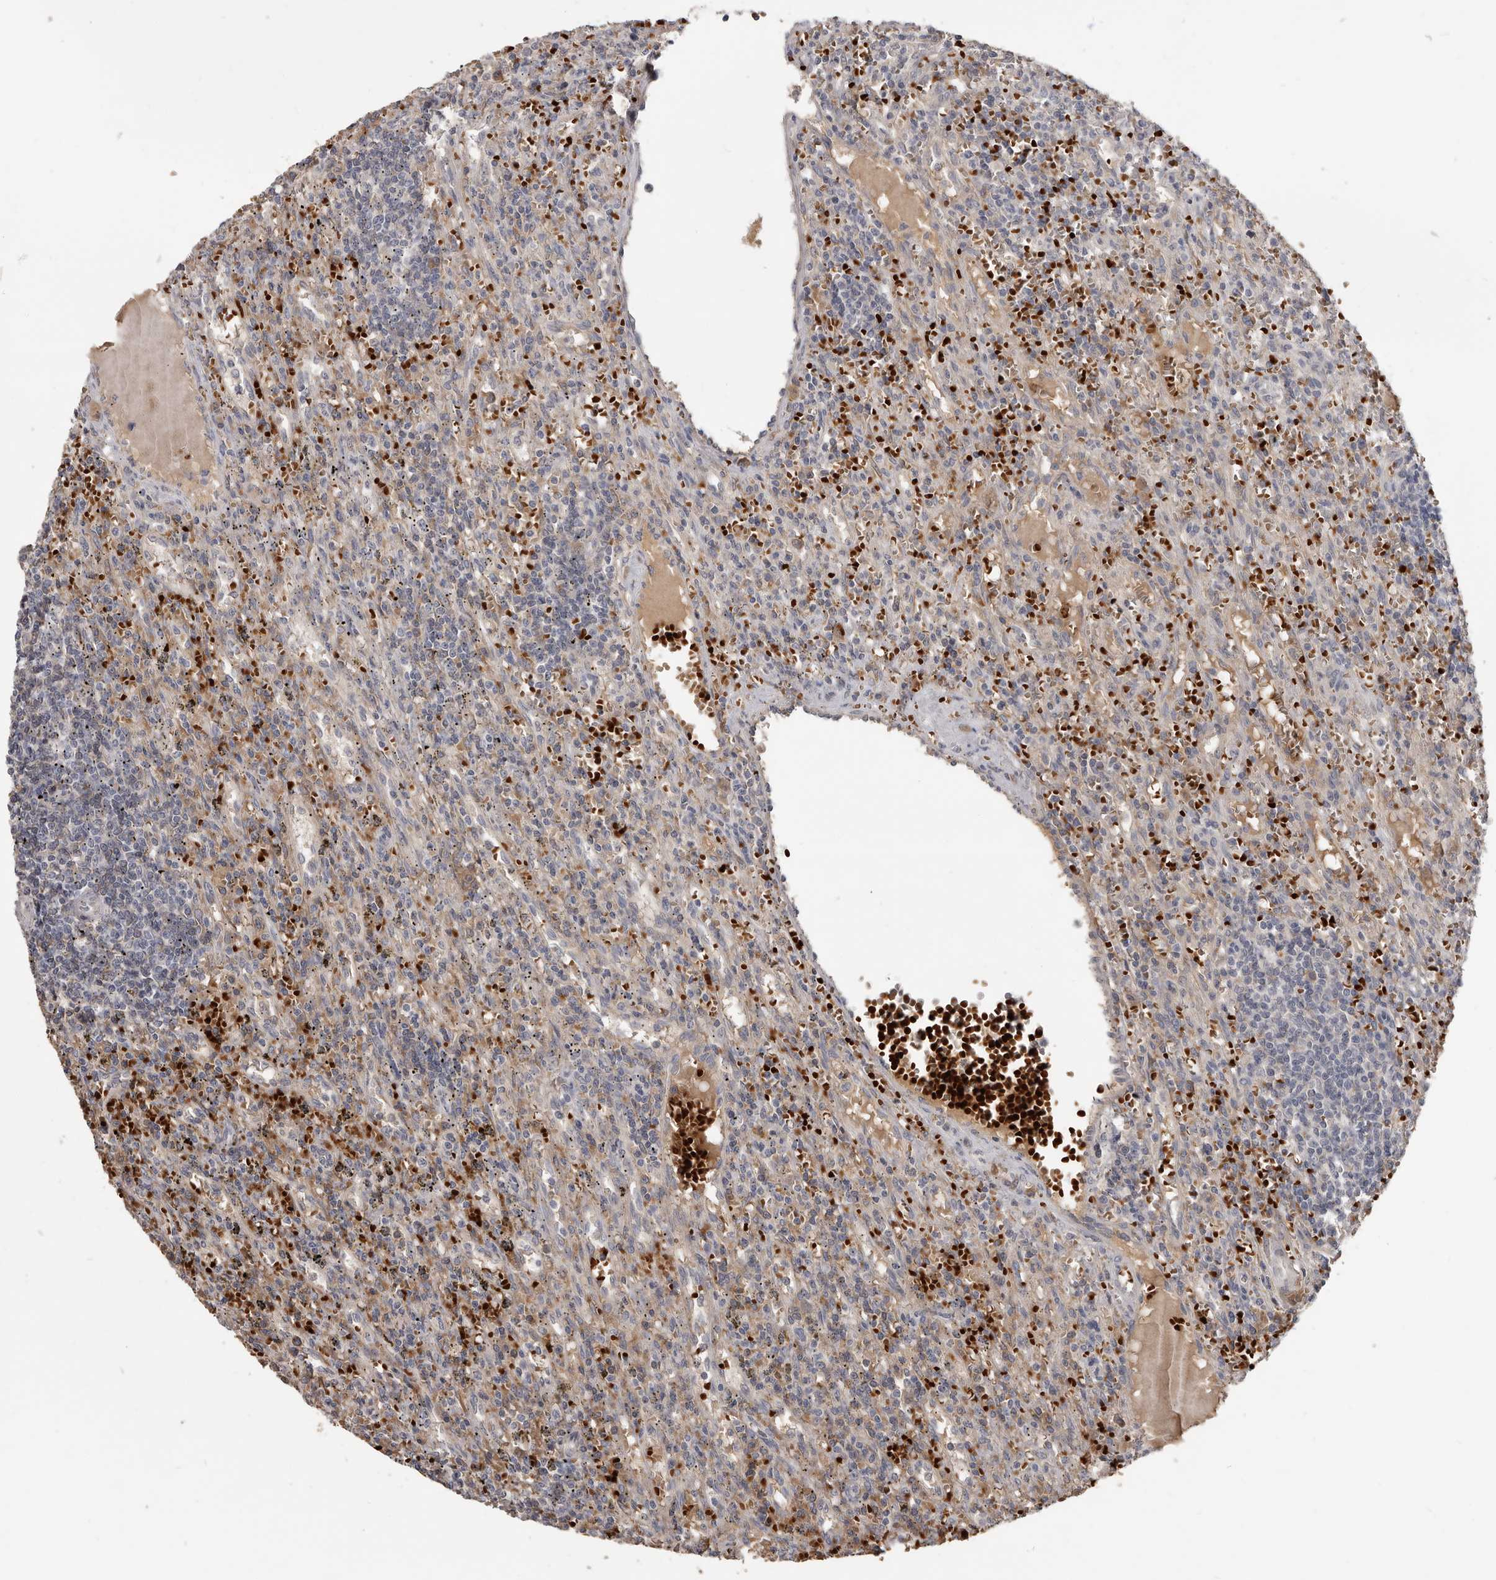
{"staining": {"intensity": "negative", "quantity": "none", "location": "none"}, "tissue": "lymphoma", "cell_type": "Tumor cells", "image_type": "cancer", "snomed": [{"axis": "morphology", "description": "Malignant lymphoma, non-Hodgkin's type, Low grade"}, {"axis": "topography", "description": "Spleen"}], "caption": "High magnification brightfield microscopy of lymphoma stained with DAB (brown) and counterstained with hematoxylin (blue): tumor cells show no significant staining.", "gene": "NENF", "patient": {"sex": "male", "age": 76}}